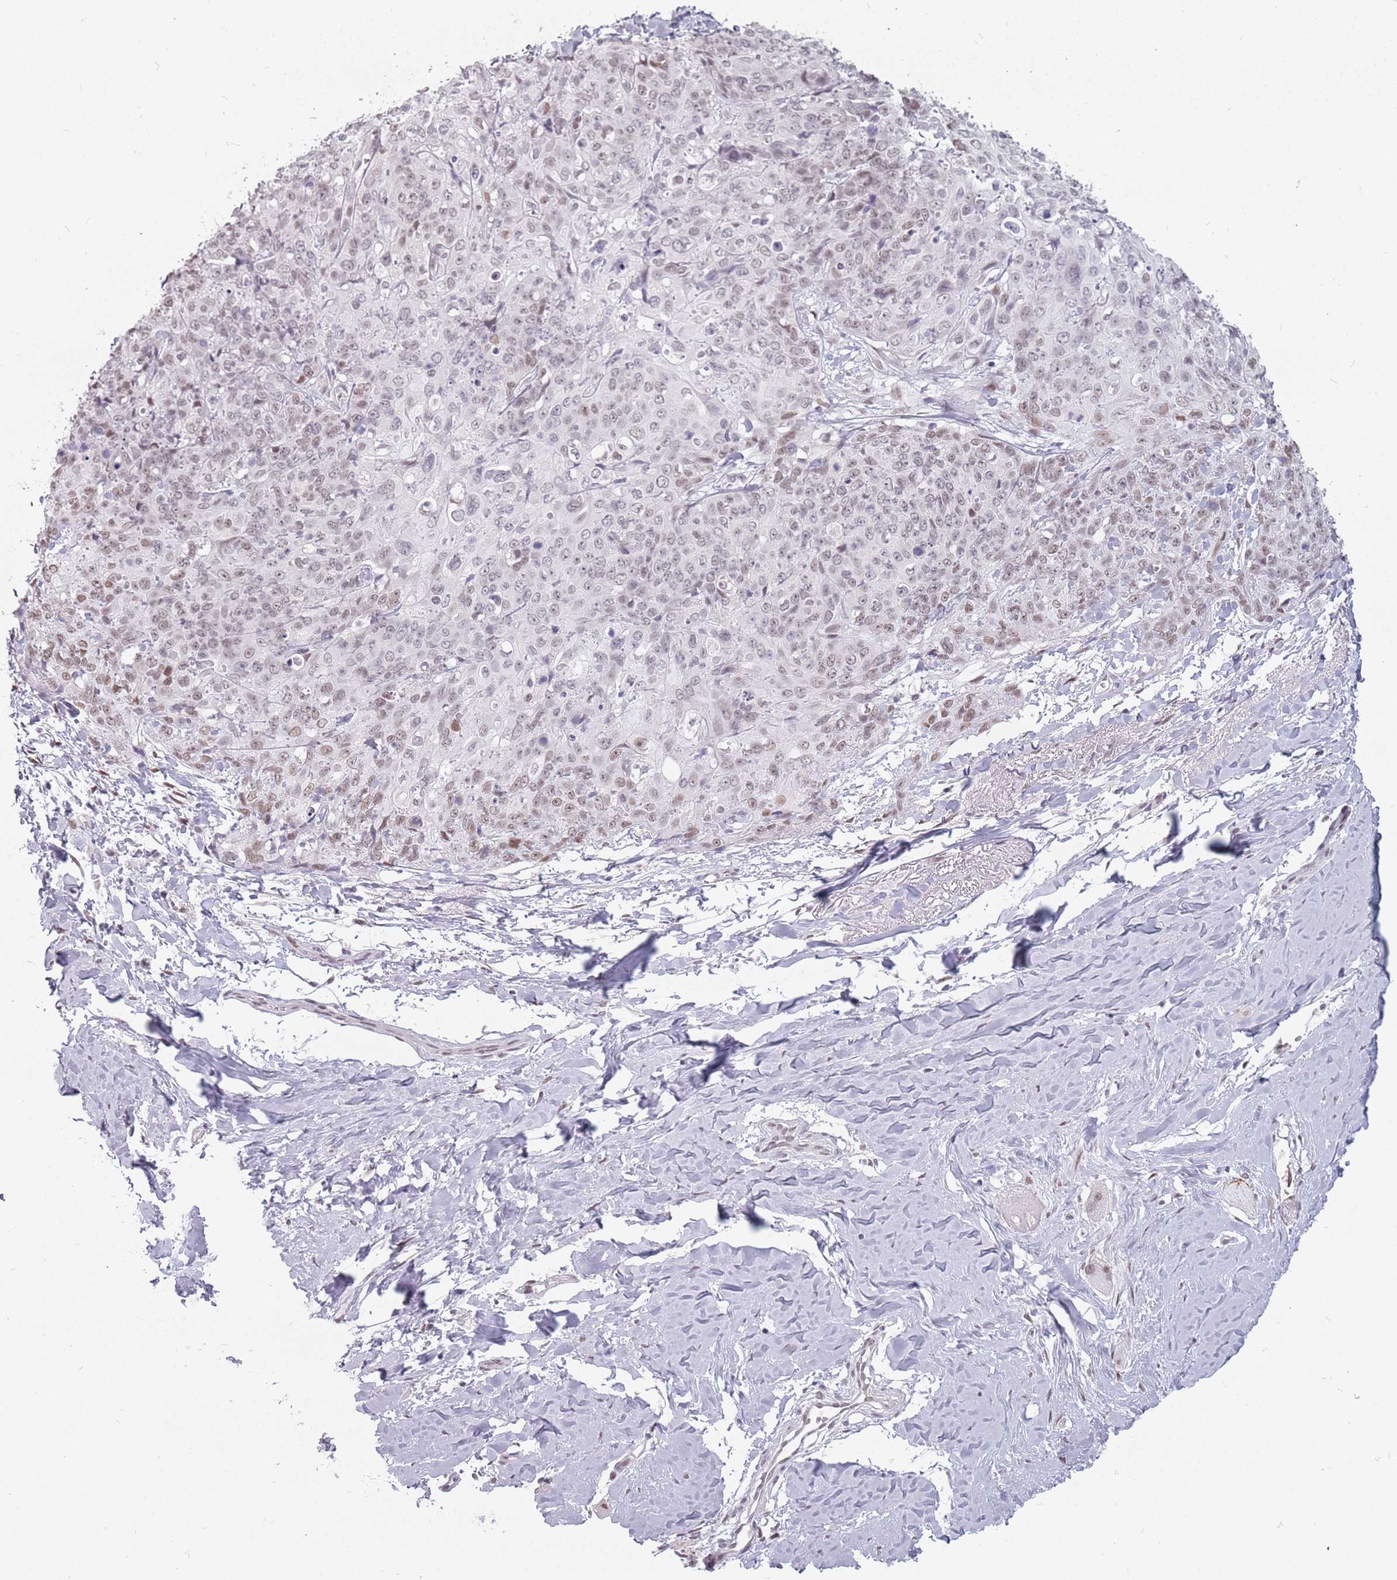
{"staining": {"intensity": "weak", "quantity": ">75%", "location": "nuclear"}, "tissue": "skin cancer", "cell_type": "Tumor cells", "image_type": "cancer", "snomed": [{"axis": "morphology", "description": "Squamous cell carcinoma, NOS"}, {"axis": "topography", "description": "Skin"}, {"axis": "topography", "description": "Vulva"}], "caption": "About >75% of tumor cells in skin squamous cell carcinoma demonstrate weak nuclear protein staining as visualized by brown immunohistochemical staining.", "gene": "PTCHD1", "patient": {"sex": "female", "age": 85}}